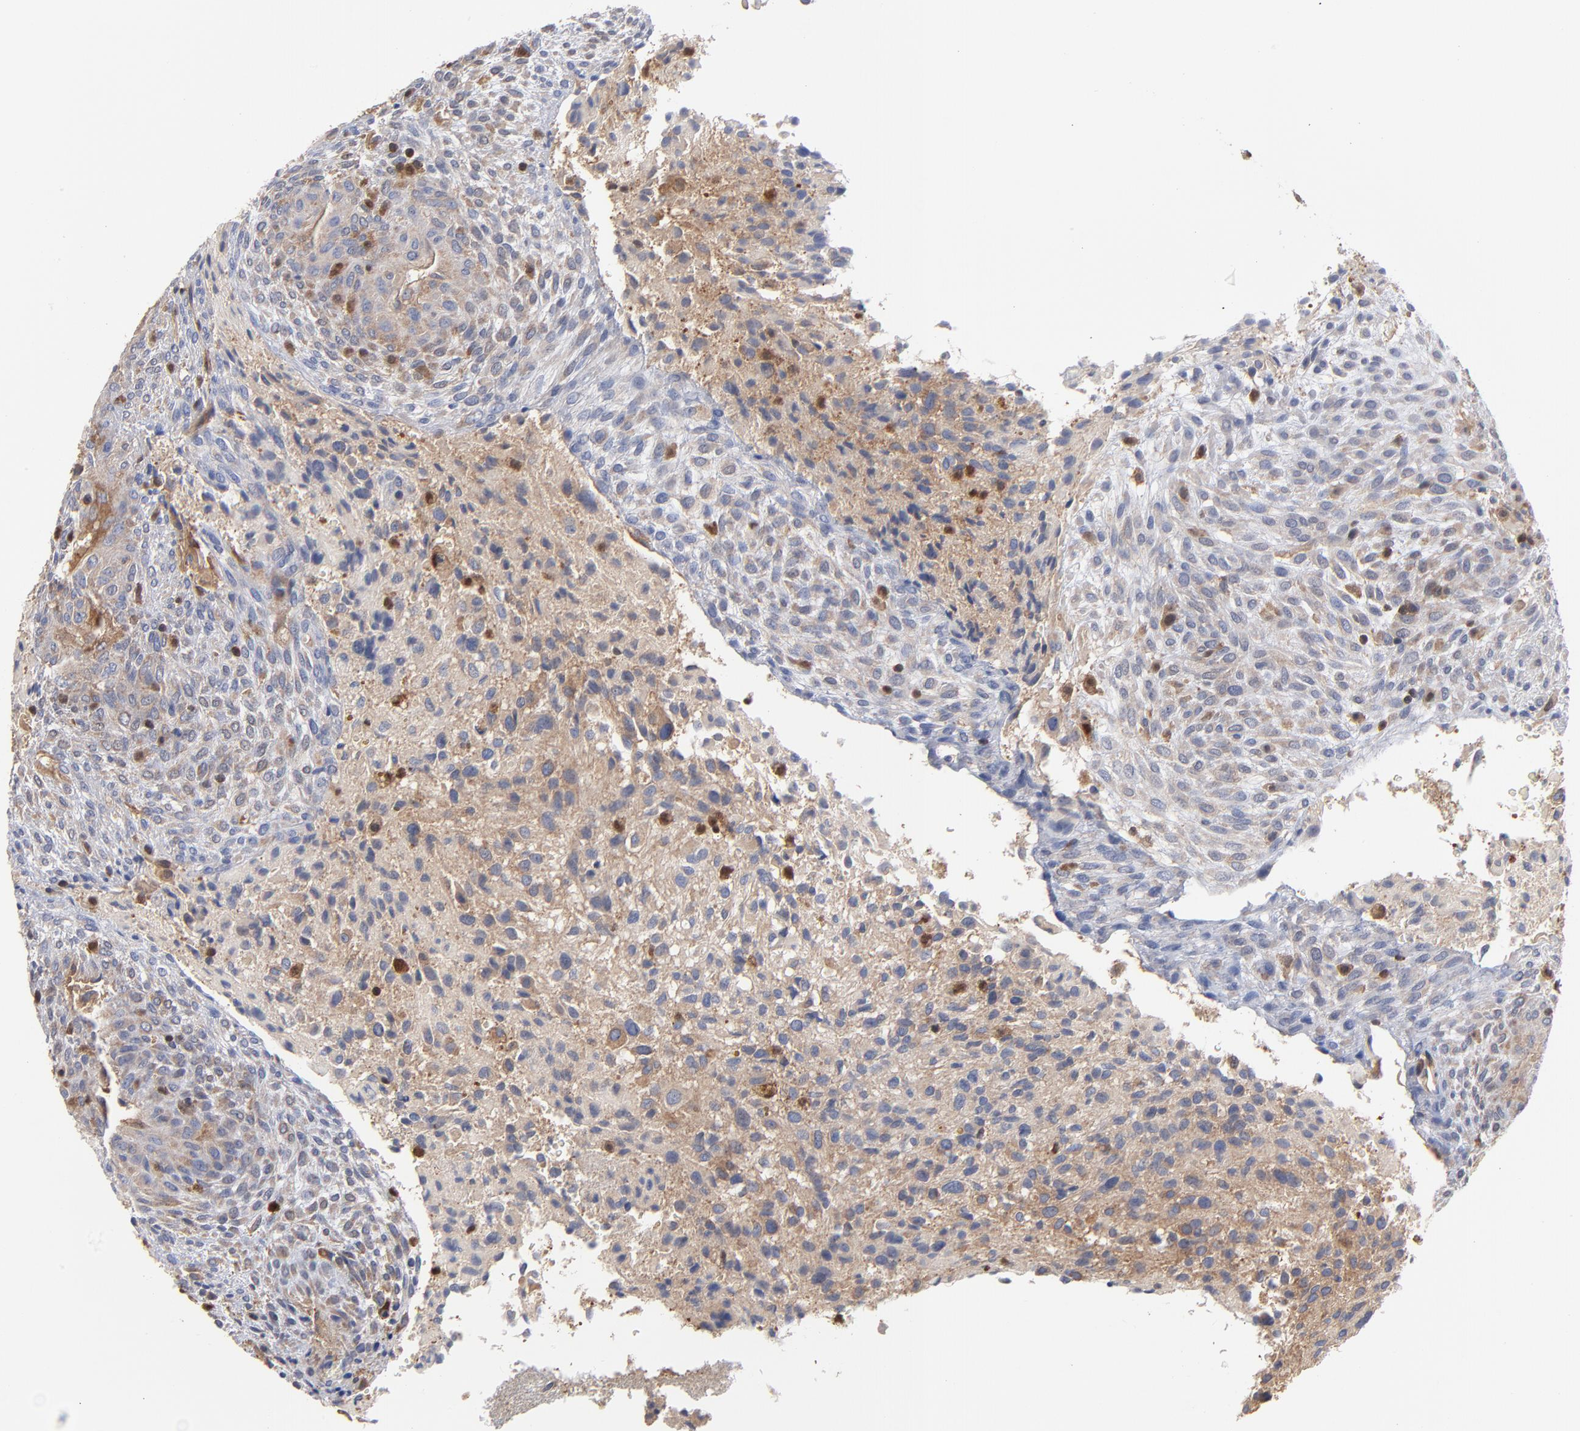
{"staining": {"intensity": "weak", "quantity": "<25%", "location": "cytoplasmic/membranous"}, "tissue": "glioma", "cell_type": "Tumor cells", "image_type": "cancer", "snomed": [{"axis": "morphology", "description": "Glioma, malignant, High grade"}, {"axis": "topography", "description": "Cerebral cortex"}], "caption": "IHC photomicrograph of human glioma stained for a protein (brown), which demonstrates no staining in tumor cells.", "gene": "ARHGEF6", "patient": {"sex": "female", "age": 55}}